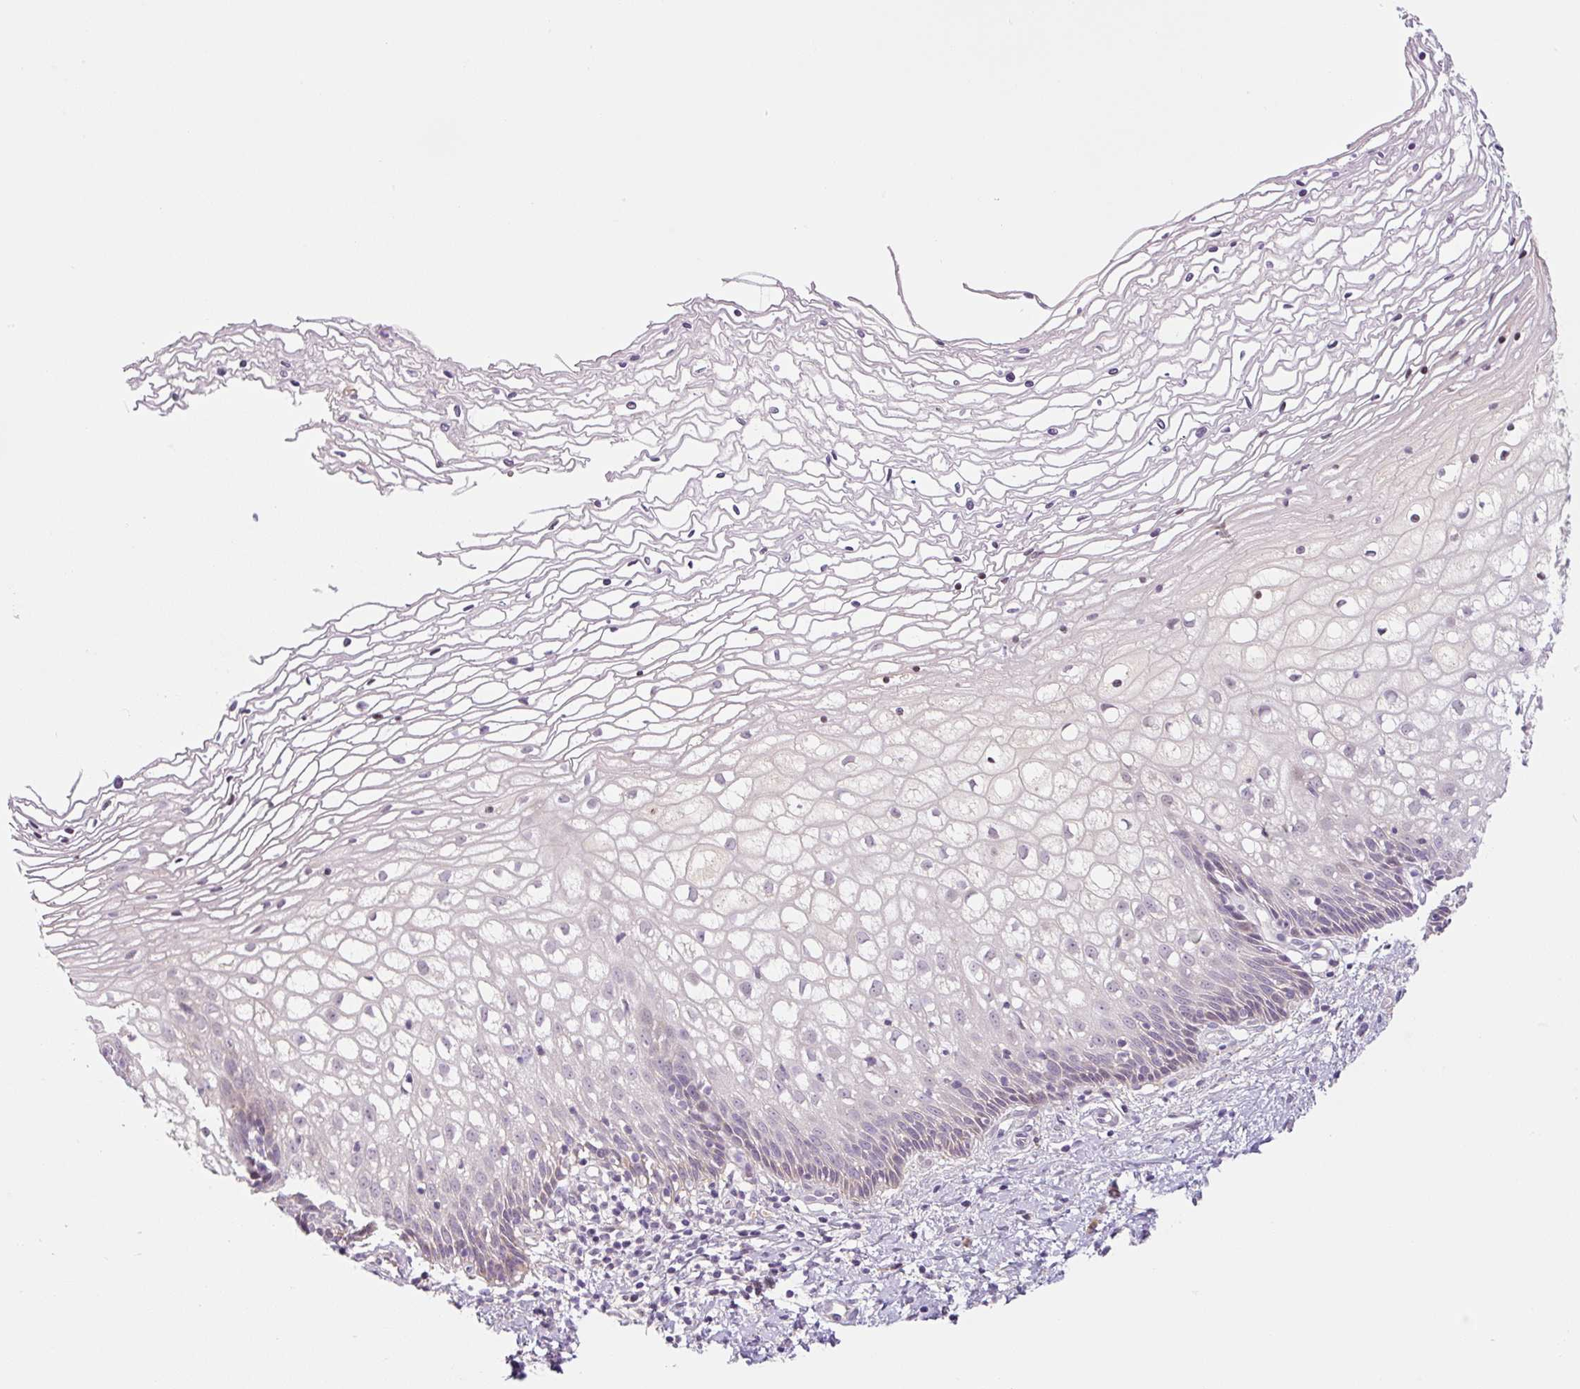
{"staining": {"intensity": "negative", "quantity": "none", "location": "none"}, "tissue": "cervix", "cell_type": "Glandular cells", "image_type": "normal", "snomed": [{"axis": "morphology", "description": "Normal tissue, NOS"}, {"axis": "topography", "description": "Cervix"}], "caption": "A high-resolution image shows immunohistochemistry staining of benign cervix, which demonstrates no significant staining in glandular cells. The staining is performed using DAB brown chromogen with nuclei counter-stained in using hematoxylin.", "gene": "PRKAA2", "patient": {"sex": "female", "age": 36}}